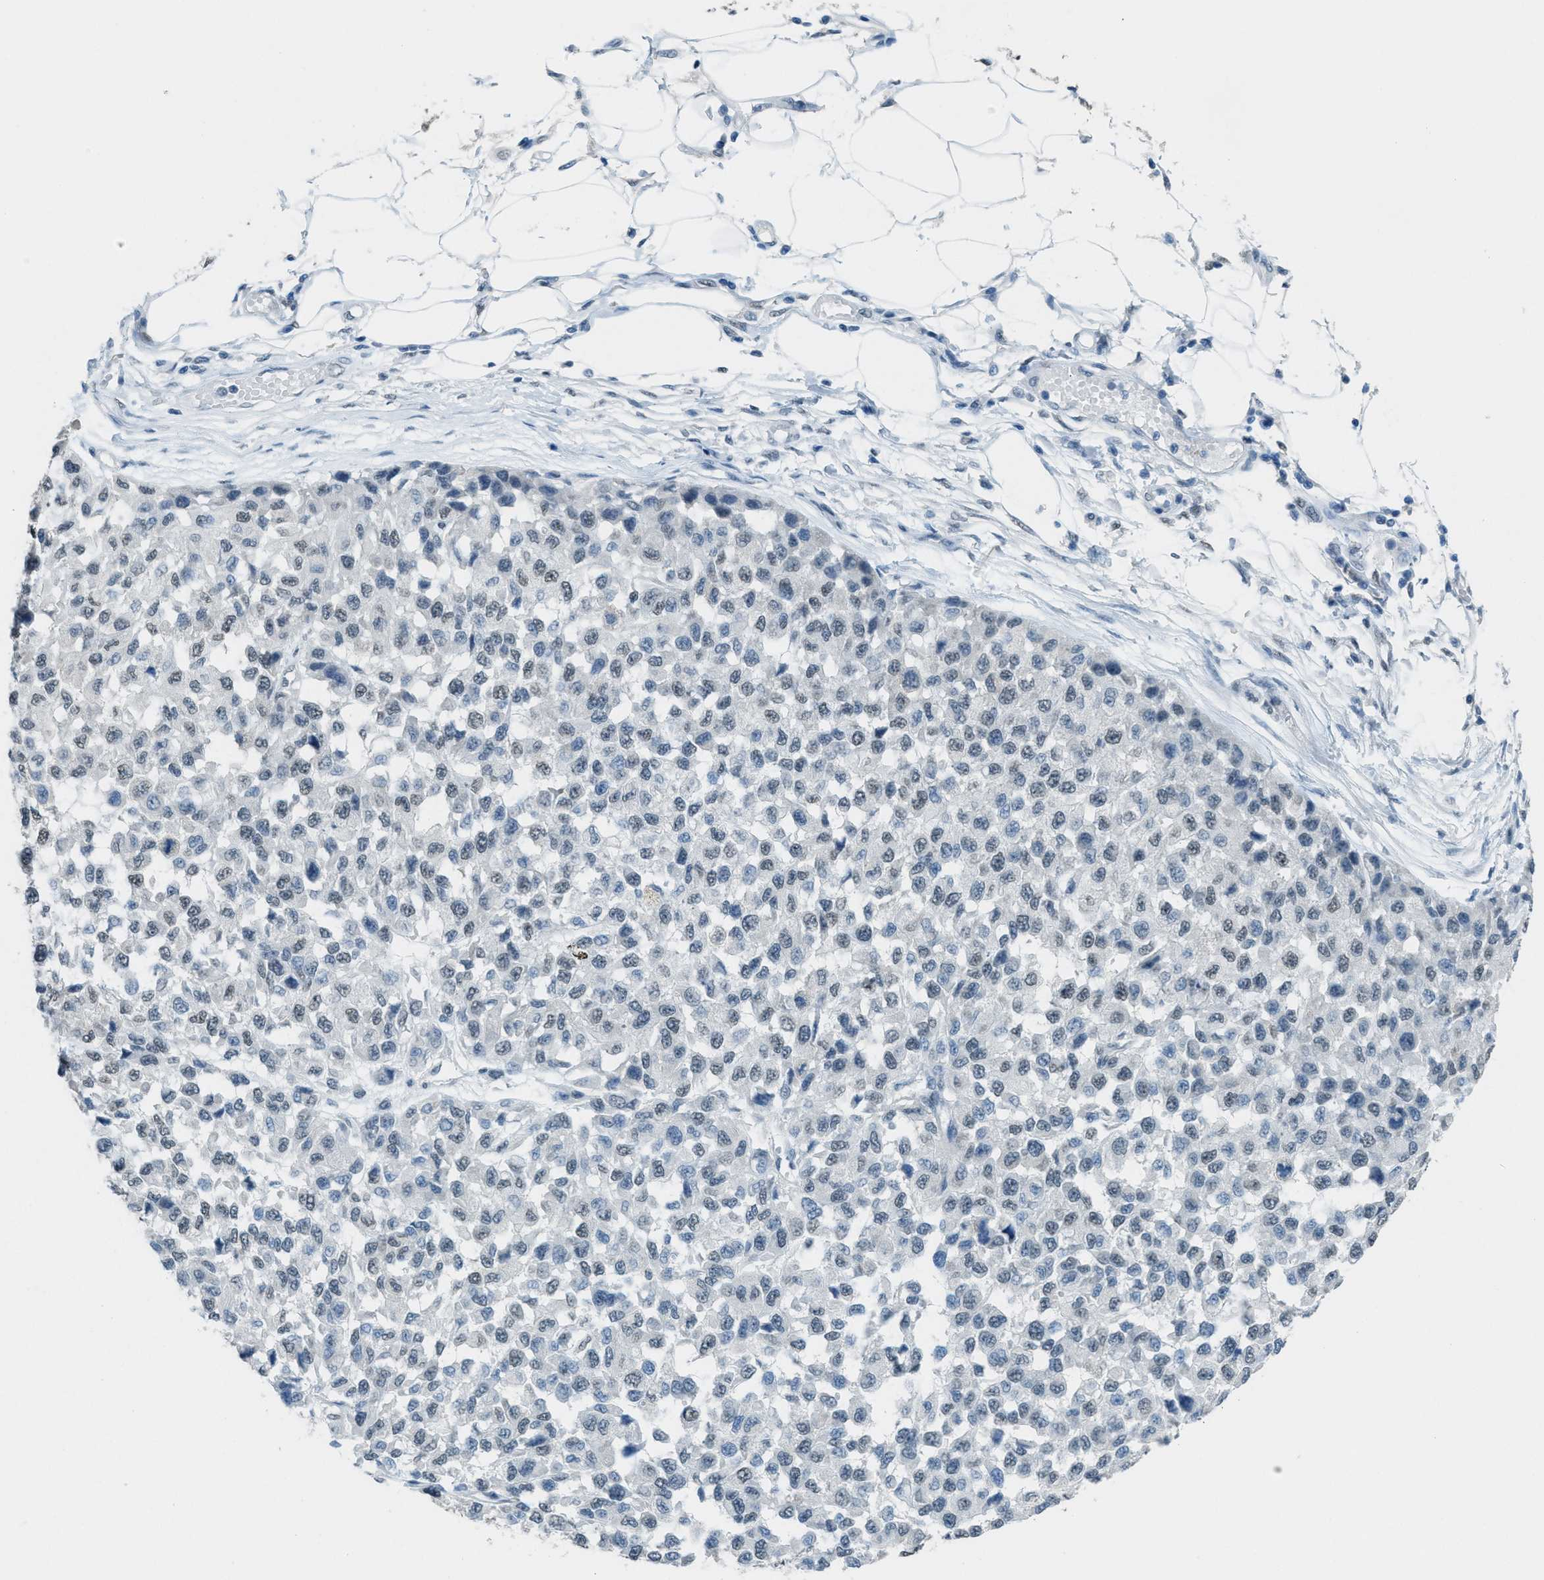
{"staining": {"intensity": "weak", "quantity": "<25%", "location": "nuclear"}, "tissue": "melanoma", "cell_type": "Tumor cells", "image_type": "cancer", "snomed": [{"axis": "morphology", "description": "Normal tissue, NOS"}, {"axis": "morphology", "description": "Malignant melanoma, NOS"}, {"axis": "topography", "description": "Skin"}], "caption": "Immunohistochemistry (IHC) of melanoma demonstrates no expression in tumor cells.", "gene": "TTC13", "patient": {"sex": "male", "age": 62}}